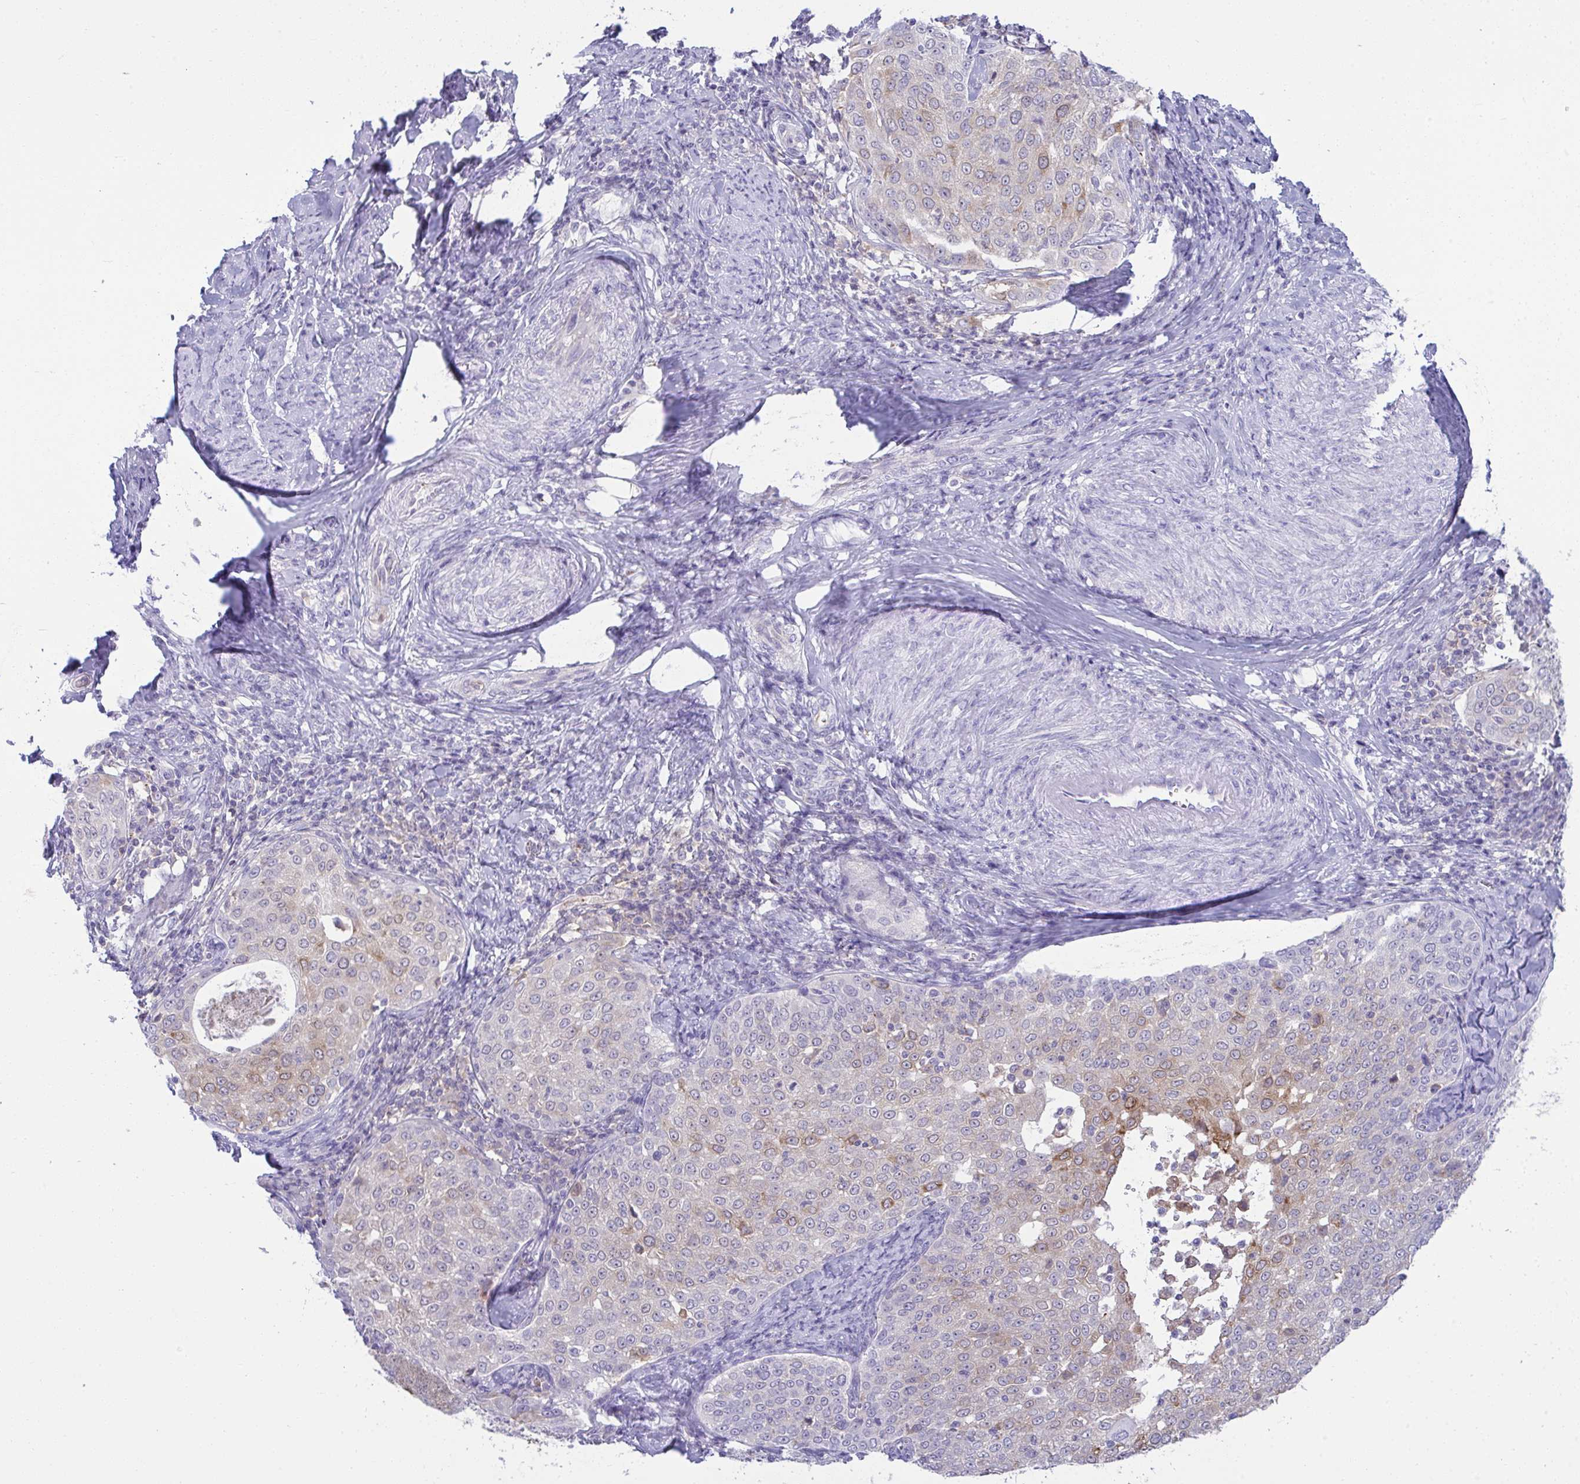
{"staining": {"intensity": "weak", "quantity": "<25%", "location": "cytoplasmic/membranous"}, "tissue": "cervical cancer", "cell_type": "Tumor cells", "image_type": "cancer", "snomed": [{"axis": "morphology", "description": "Squamous cell carcinoma, NOS"}, {"axis": "topography", "description": "Cervix"}], "caption": "Tumor cells are negative for protein expression in human squamous cell carcinoma (cervical).", "gene": "RGPD5", "patient": {"sex": "female", "age": 57}}